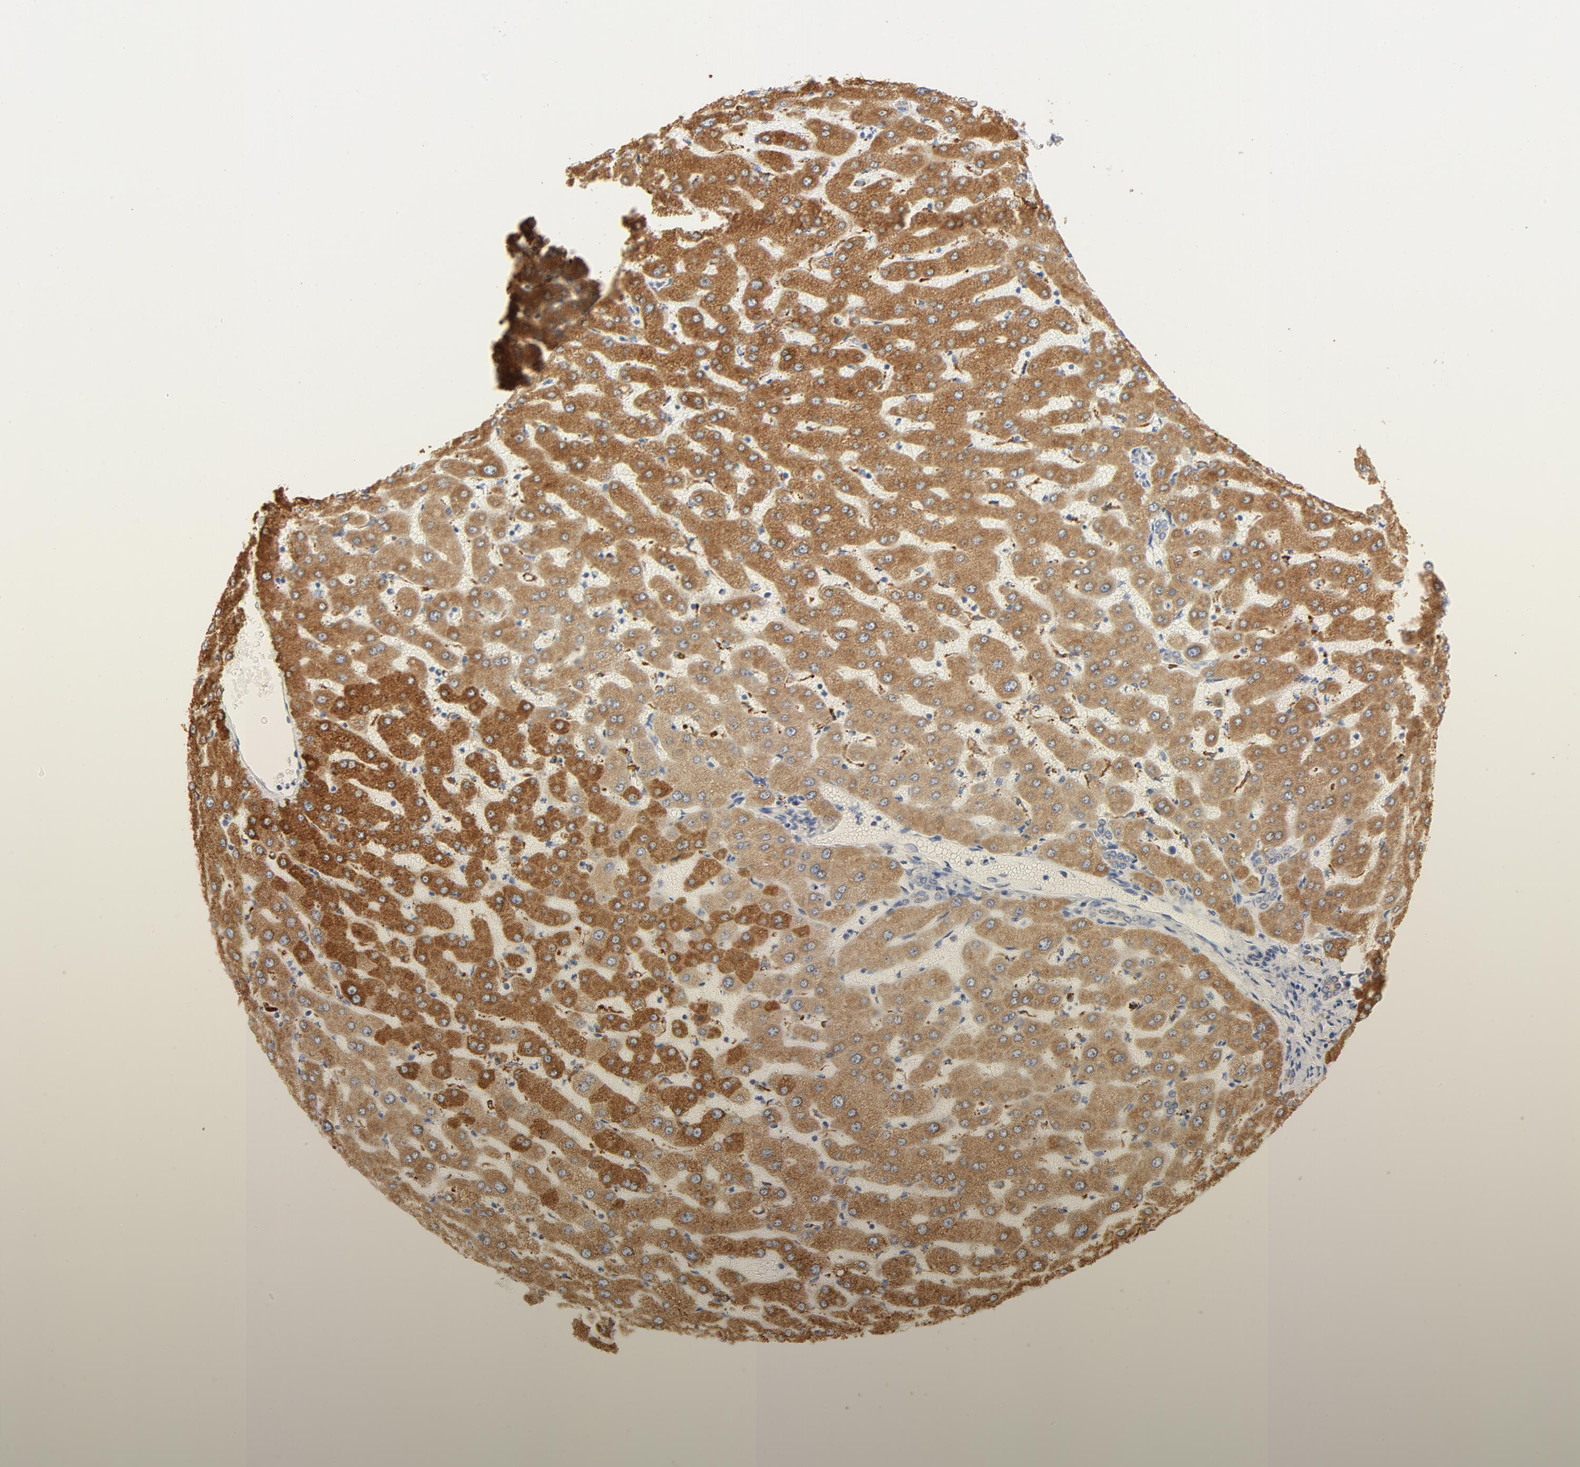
{"staining": {"intensity": "weak", "quantity": "25%-75%", "location": "cytoplasmic/membranous"}, "tissue": "liver", "cell_type": "Cholangiocytes", "image_type": "normal", "snomed": [{"axis": "morphology", "description": "Normal tissue, NOS"}, {"axis": "morphology", "description": "Fibrosis, NOS"}, {"axis": "topography", "description": "Liver"}], "caption": "An immunohistochemistry image of unremarkable tissue is shown. Protein staining in brown labels weak cytoplasmic/membranous positivity in liver within cholangiocytes. (IHC, brightfield microscopy, high magnification).", "gene": "MAGEB17", "patient": {"sex": "female", "age": 29}}